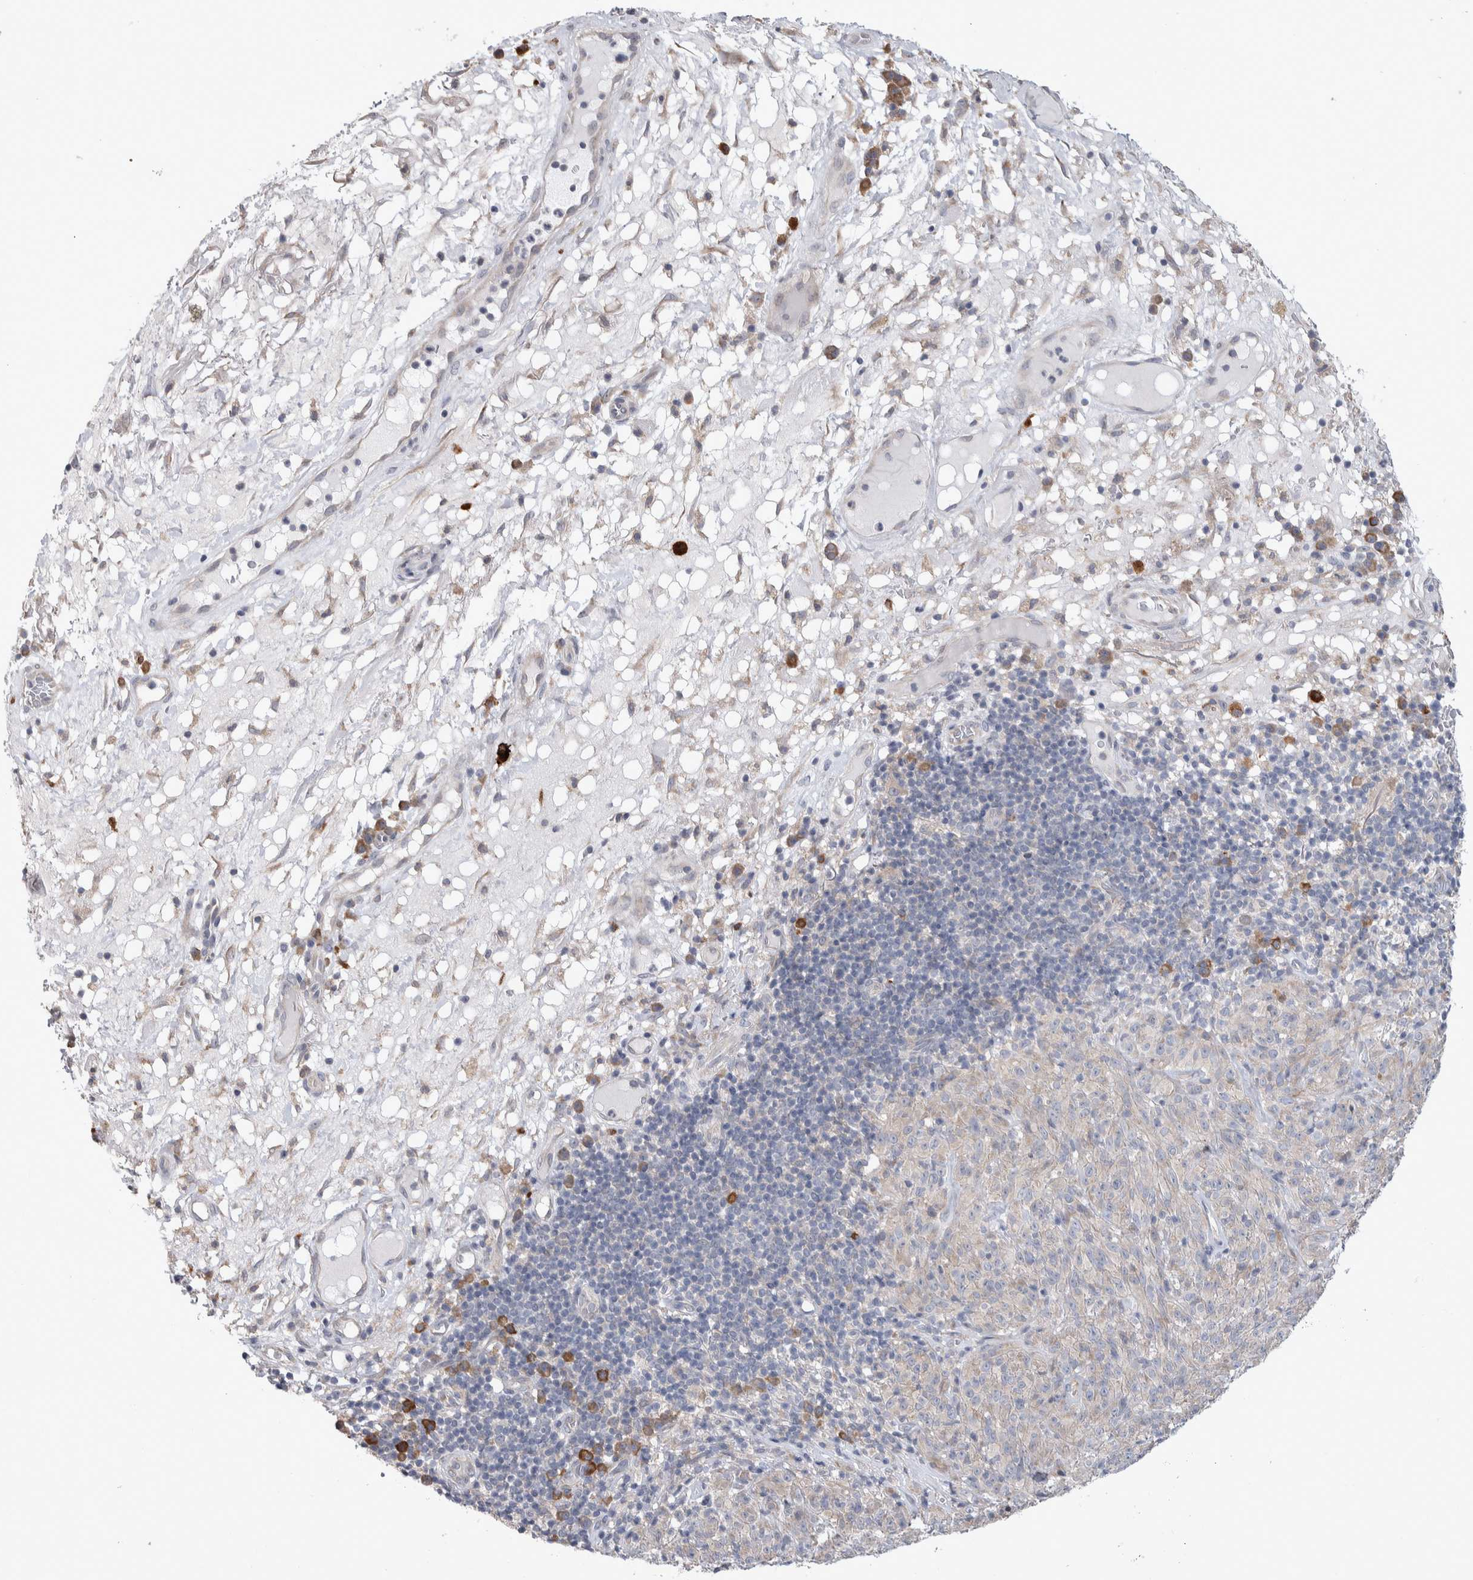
{"staining": {"intensity": "negative", "quantity": "none", "location": "none"}, "tissue": "melanoma", "cell_type": "Tumor cells", "image_type": "cancer", "snomed": [{"axis": "morphology", "description": "Malignant melanoma, NOS"}, {"axis": "topography", "description": "Skin of head"}], "caption": "IHC of melanoma displays no positivity in tumor cells.", "gene": "IBTK", "patient": {"sex": "male", "age": 96}}